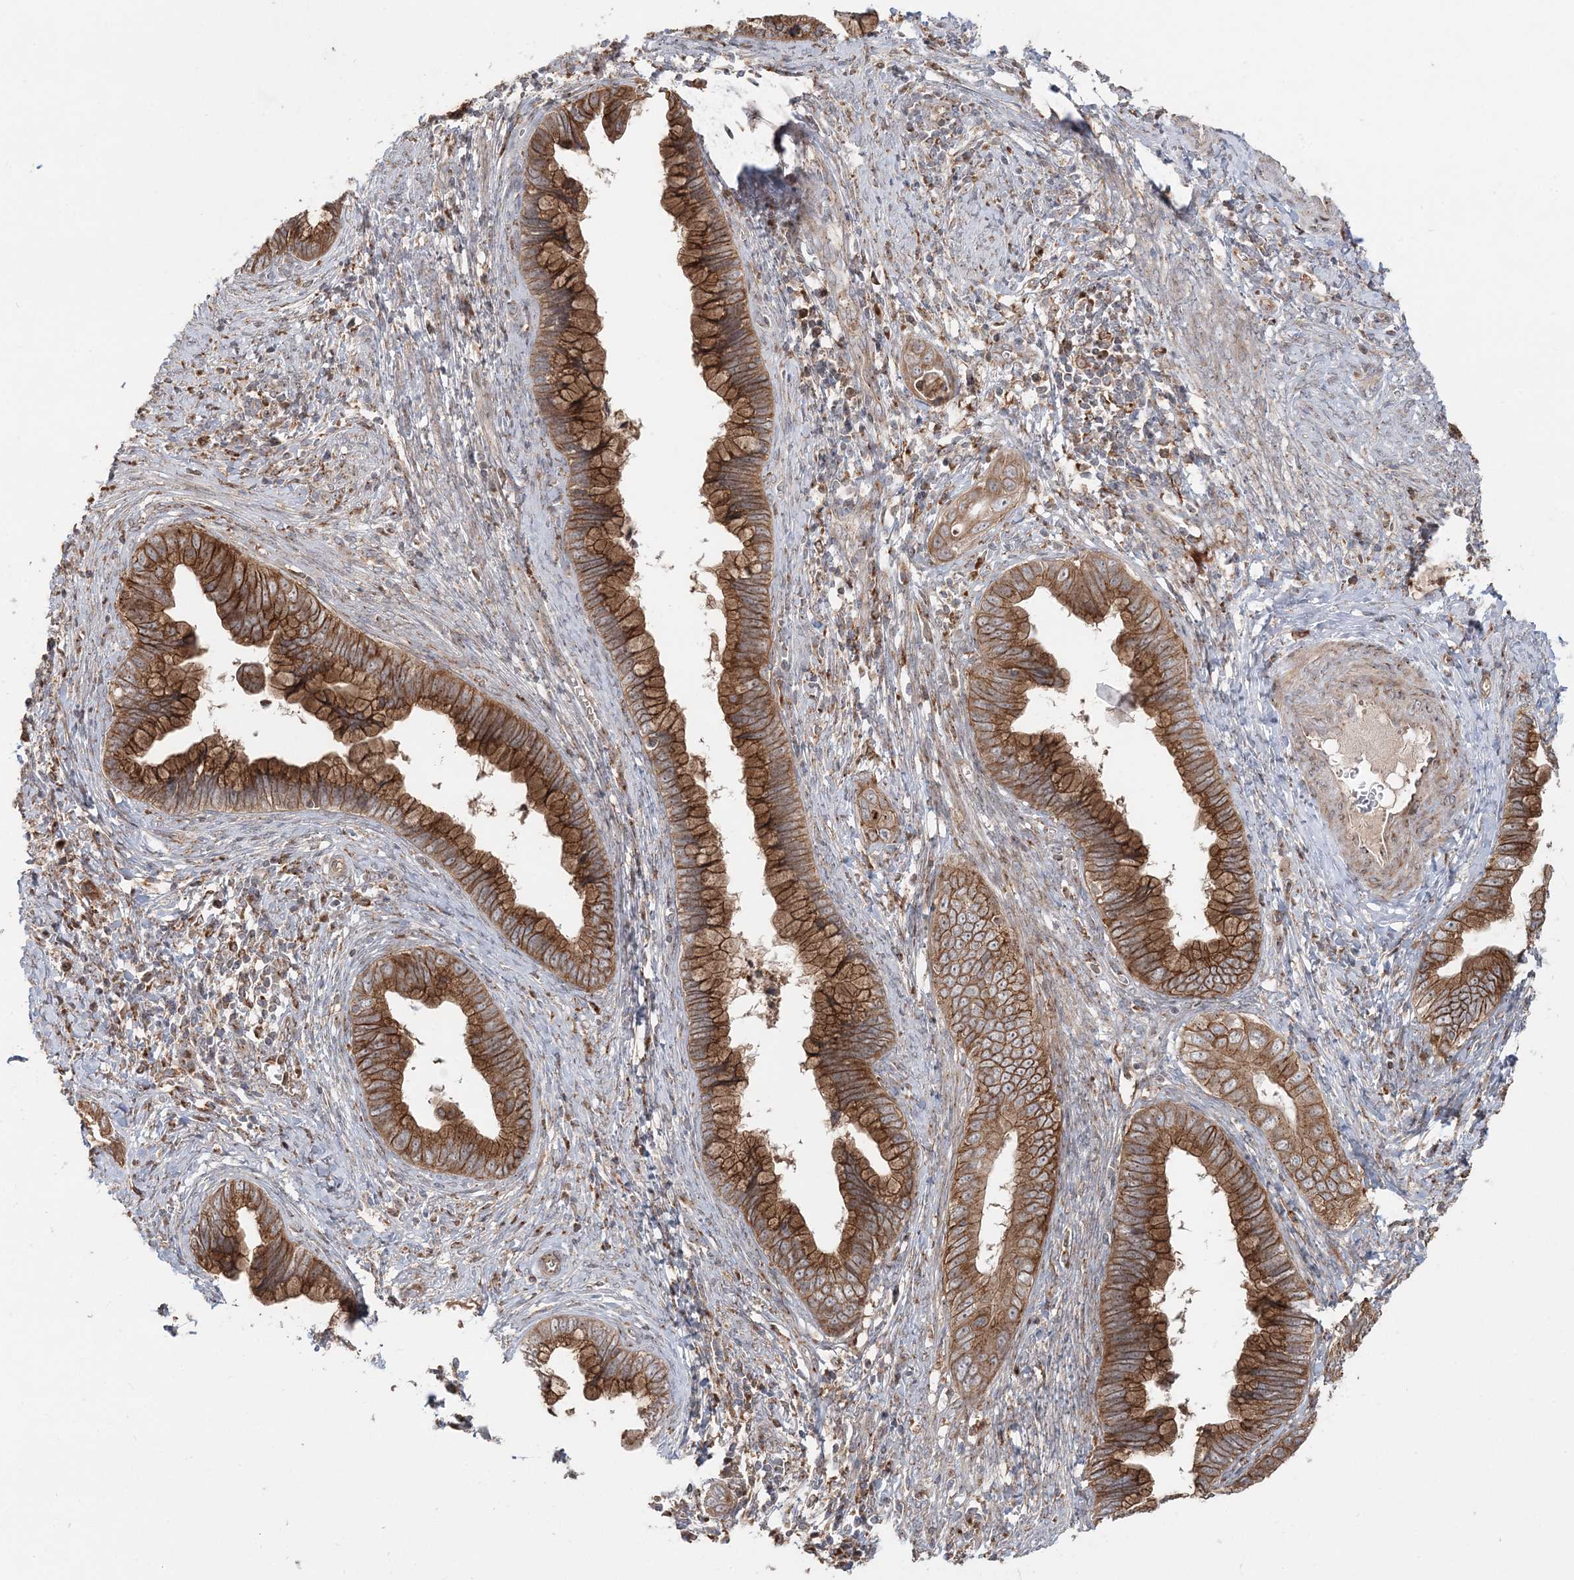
{"staining": {"intensity": "strong", "quantity": ">75%", "location": "cytoplasmic/membranous"}, "tissue": "cervical cancer", "cell_type": "Tumor cells", "image_type": "cancer", "snomed": [{"axis": "morphology", "description": "Adenocarcinoma, NOS"}, {"axis": "topography", "description": "Cervix"}], "caption": "High-magnification brightfield microscopy of cervical cancer stained with DAB (3,3'-diaminobenzidine) (brown) and counterstained with hematoxylin (blue). tumor cells exhibit strong cytoplasmic/membranous staining is present in approximately>75% of cells.", "gene": "ABCC3", "patient": {"sex": "female", "age": 44}}